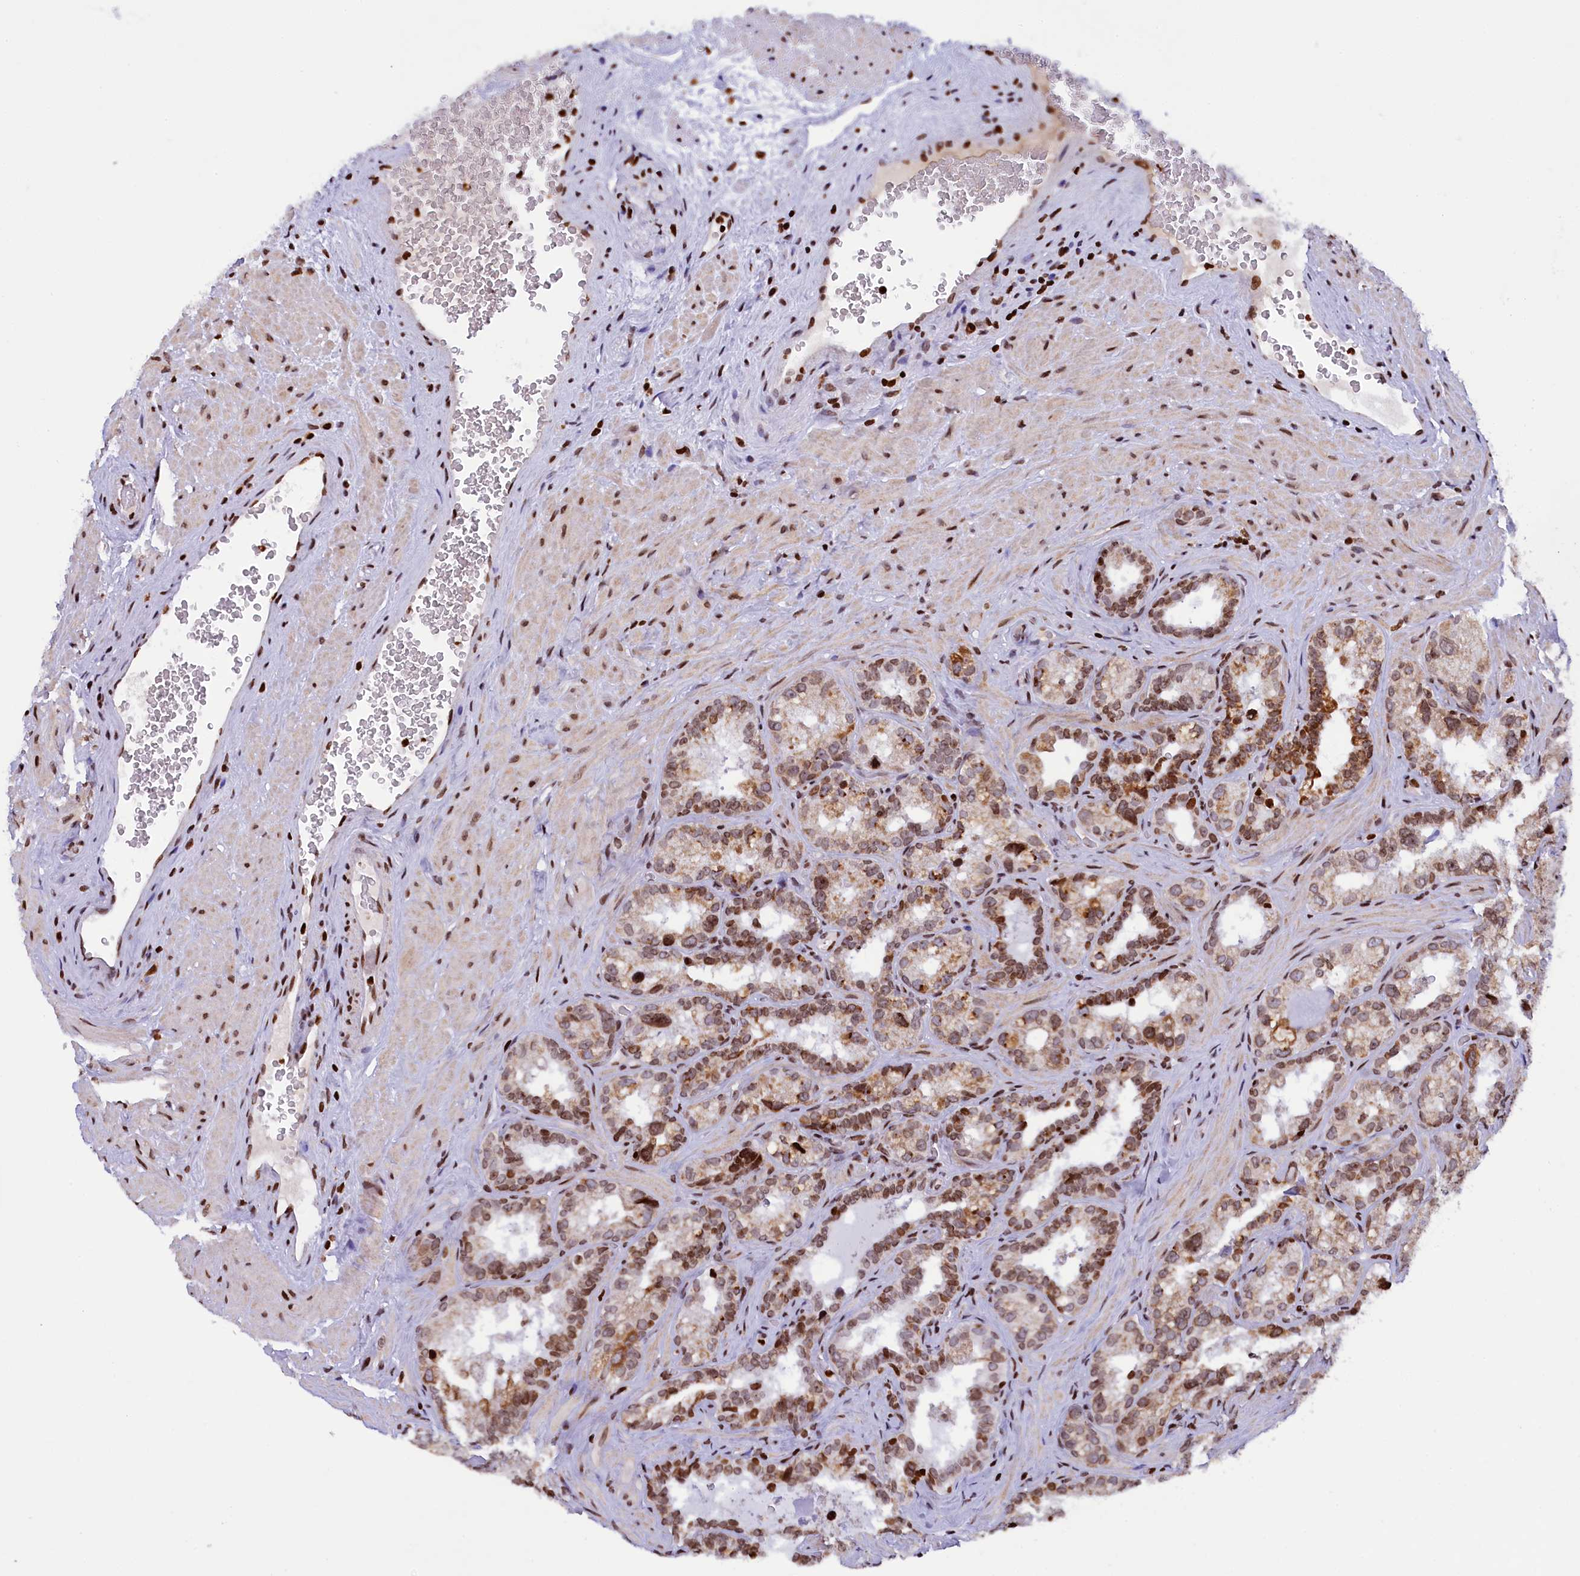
{"staining": {"intensity": "strong", "quantity": "25%-75%", "location": "cytoplasmic/membranous,nuclear"}, "tissue": "seminal vesicle", "cell_type": "Glandular cells", "image_type": "normal", "snomed": [{"axis": "morphology", "description": "Normal tissue, NOS"}, {"axis": "topography", "description": "Seminal veicle"}, {"axis": "topography", "description": "Peripheral nerve tissue"}], "caption": "DAB (3,3'-diaminobenzidine) immunohistochemical staining of normal seminal vesicle exhibits strong cytoplasmic/membranous,nuclear protein expression in about 25%-75% of glandular cells. (DAB (3,3'-diaminobenzidine) IHC, brown staining for protein, blue staining for nuclei).", "gene": "TIMM29", "patient": {"sex": "male", "age": 67}}